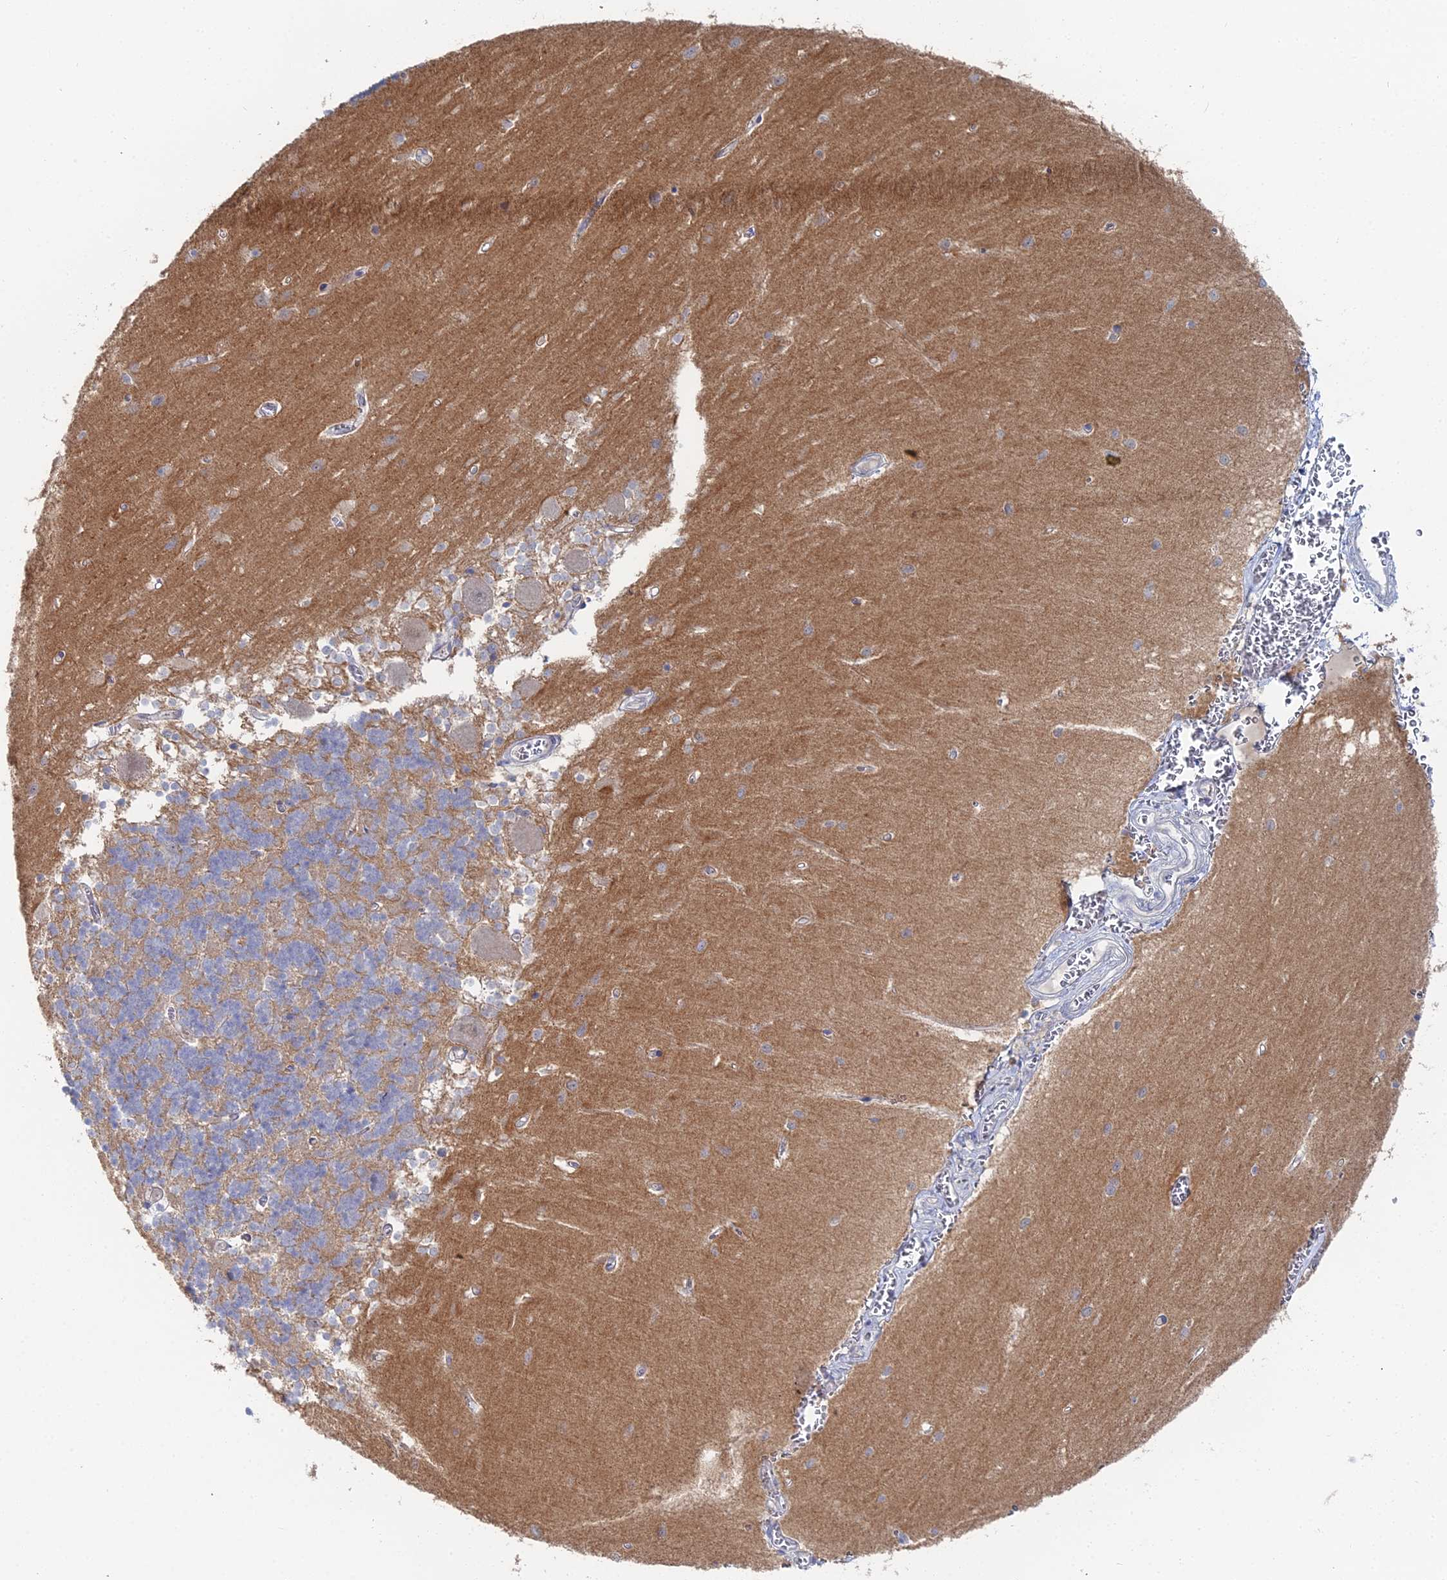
{"staining": {"intensity": "negative", "quantity": "none", "location": "none"}, "tissue": "cerebellum", "cell_type": "Cells in granular layer", "image_type": "normal", "snomed": [{"axis": "morphology", "description": "Normal tissue, NOS"}, {"axis": "topography", "description": "Cerebellum"}], "caption": "This is an immunohistochemistry (IHC) histopathology image of unremarkable cerebellum. There is no expression in cells in granular layer.", "gene": "THAP4", "patient": {"sex": "male", "age": 37}}